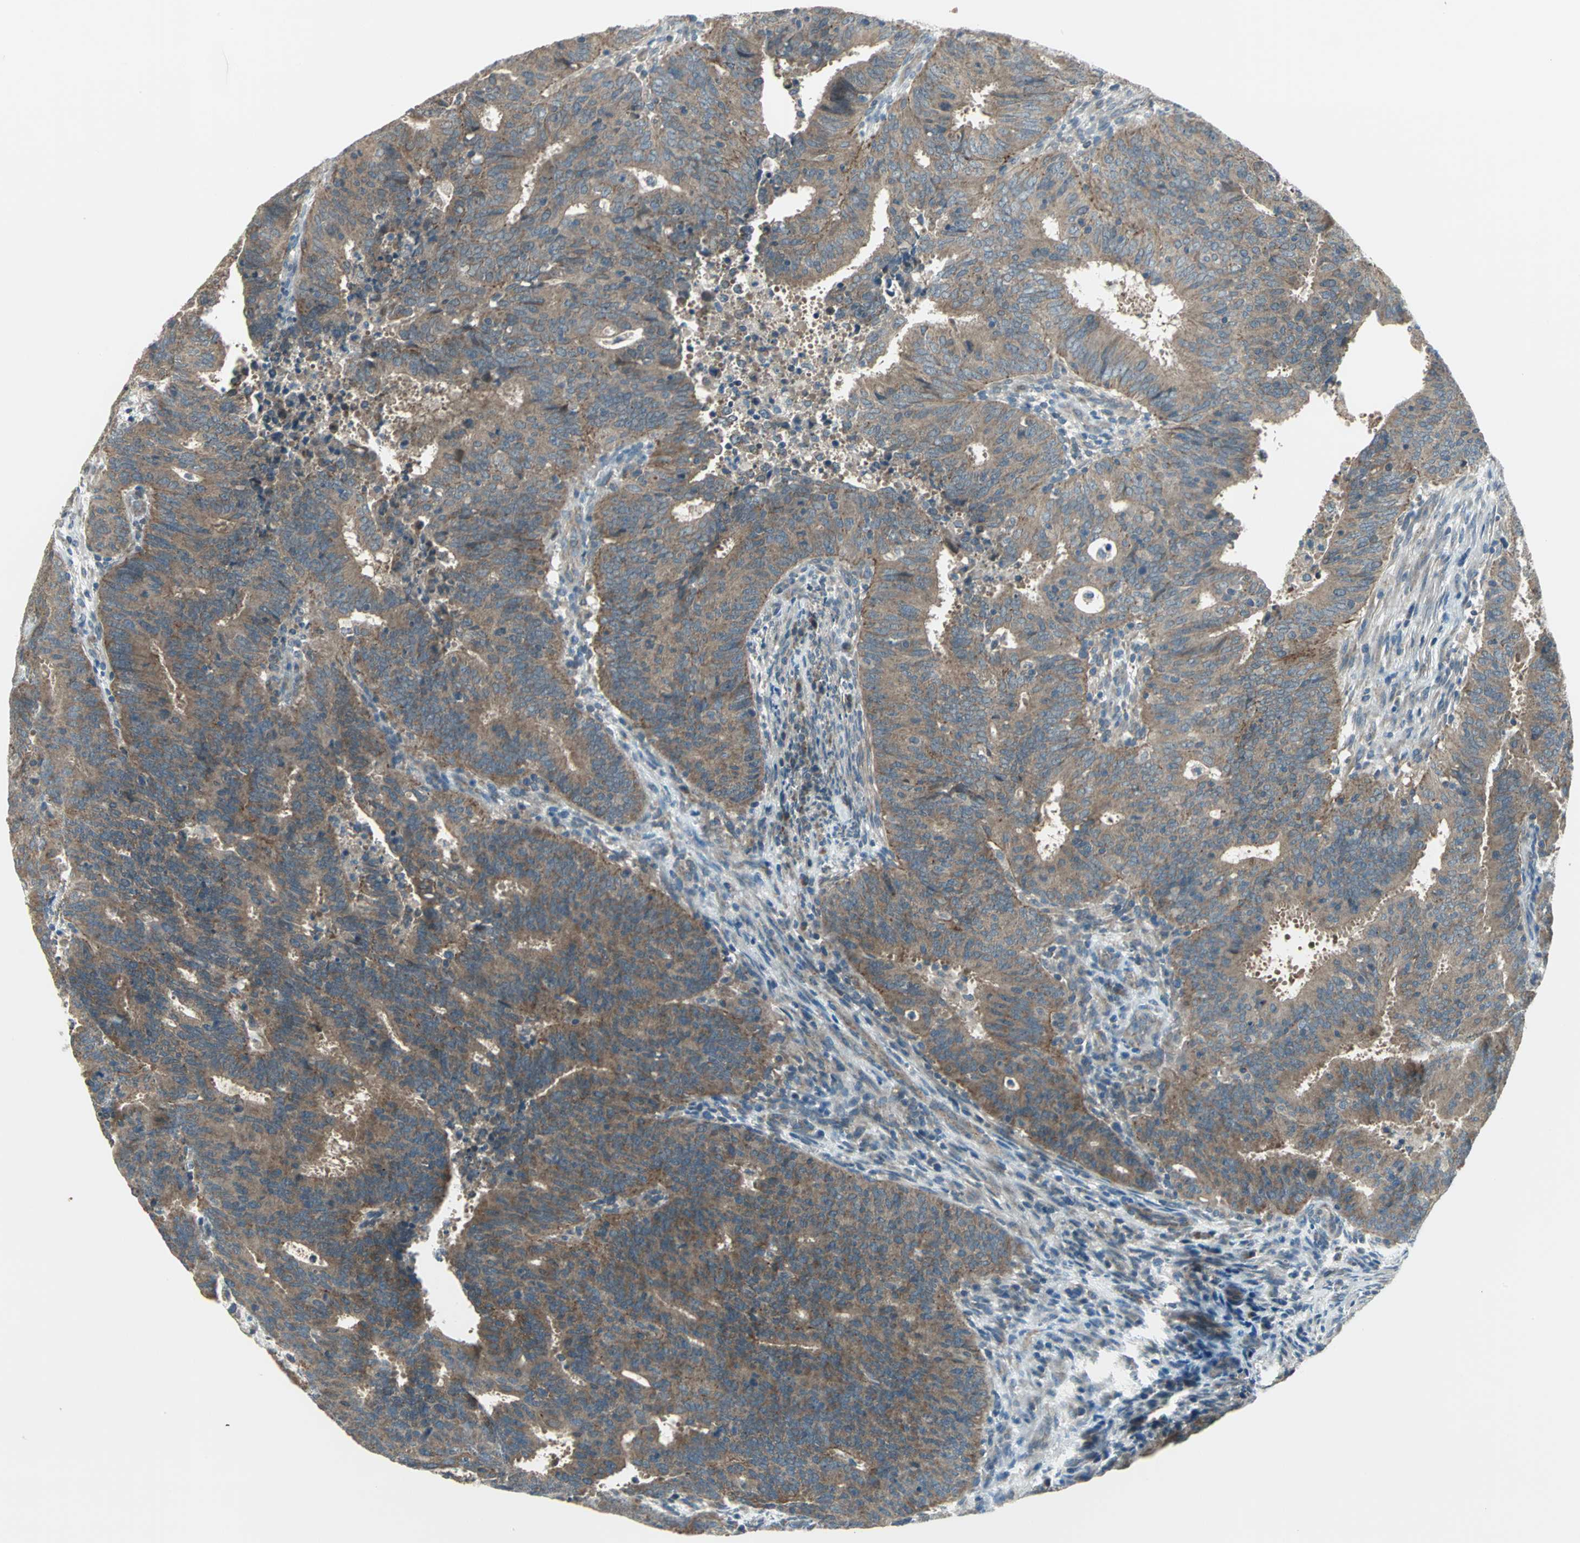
{"staining": {"intensity": "strong", "quantity": ">75%", "location": "cytoplasmic/membranous"}, "tissue": "cervical cancer", "cell_type": "Tumor cells", "image_type": "cancer", "snomed": [{"axis": "morphology", "description": "Adenocarcinoma, NOS"}, {"axis": "topography", "description": "Cervix"}], "caption": "Cervical cancer (adenocarcinoma) stained for a protein demonstrates strong cytoplasmic/membranous positivity in tumor cells.", "gene": "TRAK1", "patient": {"sex": "female", "age": 44}}